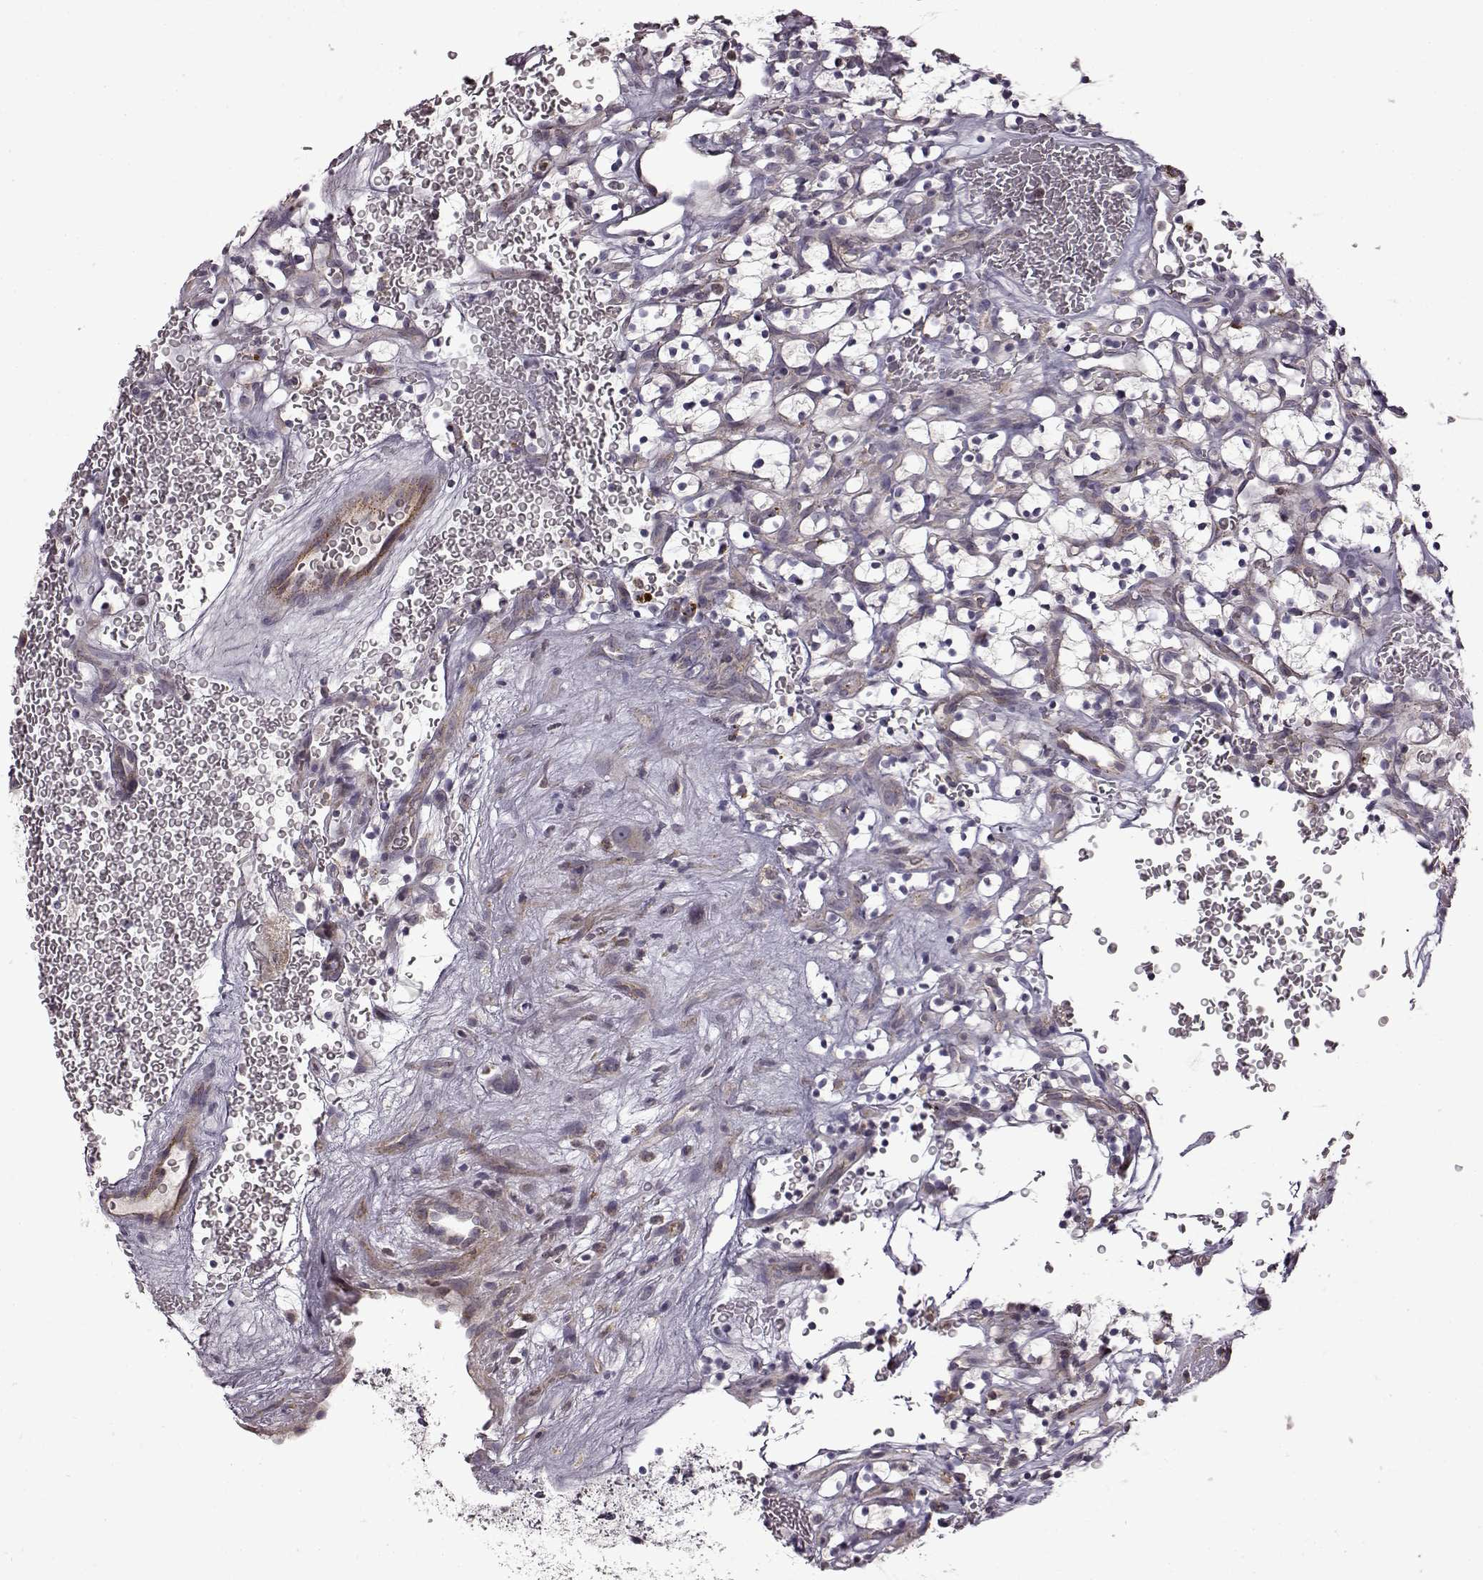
{"staining": {"intensity": "negative", "quantity": "none", "location": "none"}, "tissue": "renal cancer", "cell_type": "Tumor cells", "image_type": "cancer", "snomed": [{"axis": "morphology", "description": "Adenocarcinoma, NOS"}, {"axis": "topography", "description": "Kidney"}], "caption": "IHC histopathology image of neoplastic tissue: human renal cancer (adenocarcinoma) stained with DAB shows no significant protein expression in tumor cells. The staining was performed using DAB to visualize the protein expression in brown, while the nuclei were stained in blue with hematoxylin (Magnification: 20x).", "gene": "B3GNT6", "patient": {"sex": "female", "age": 64}}